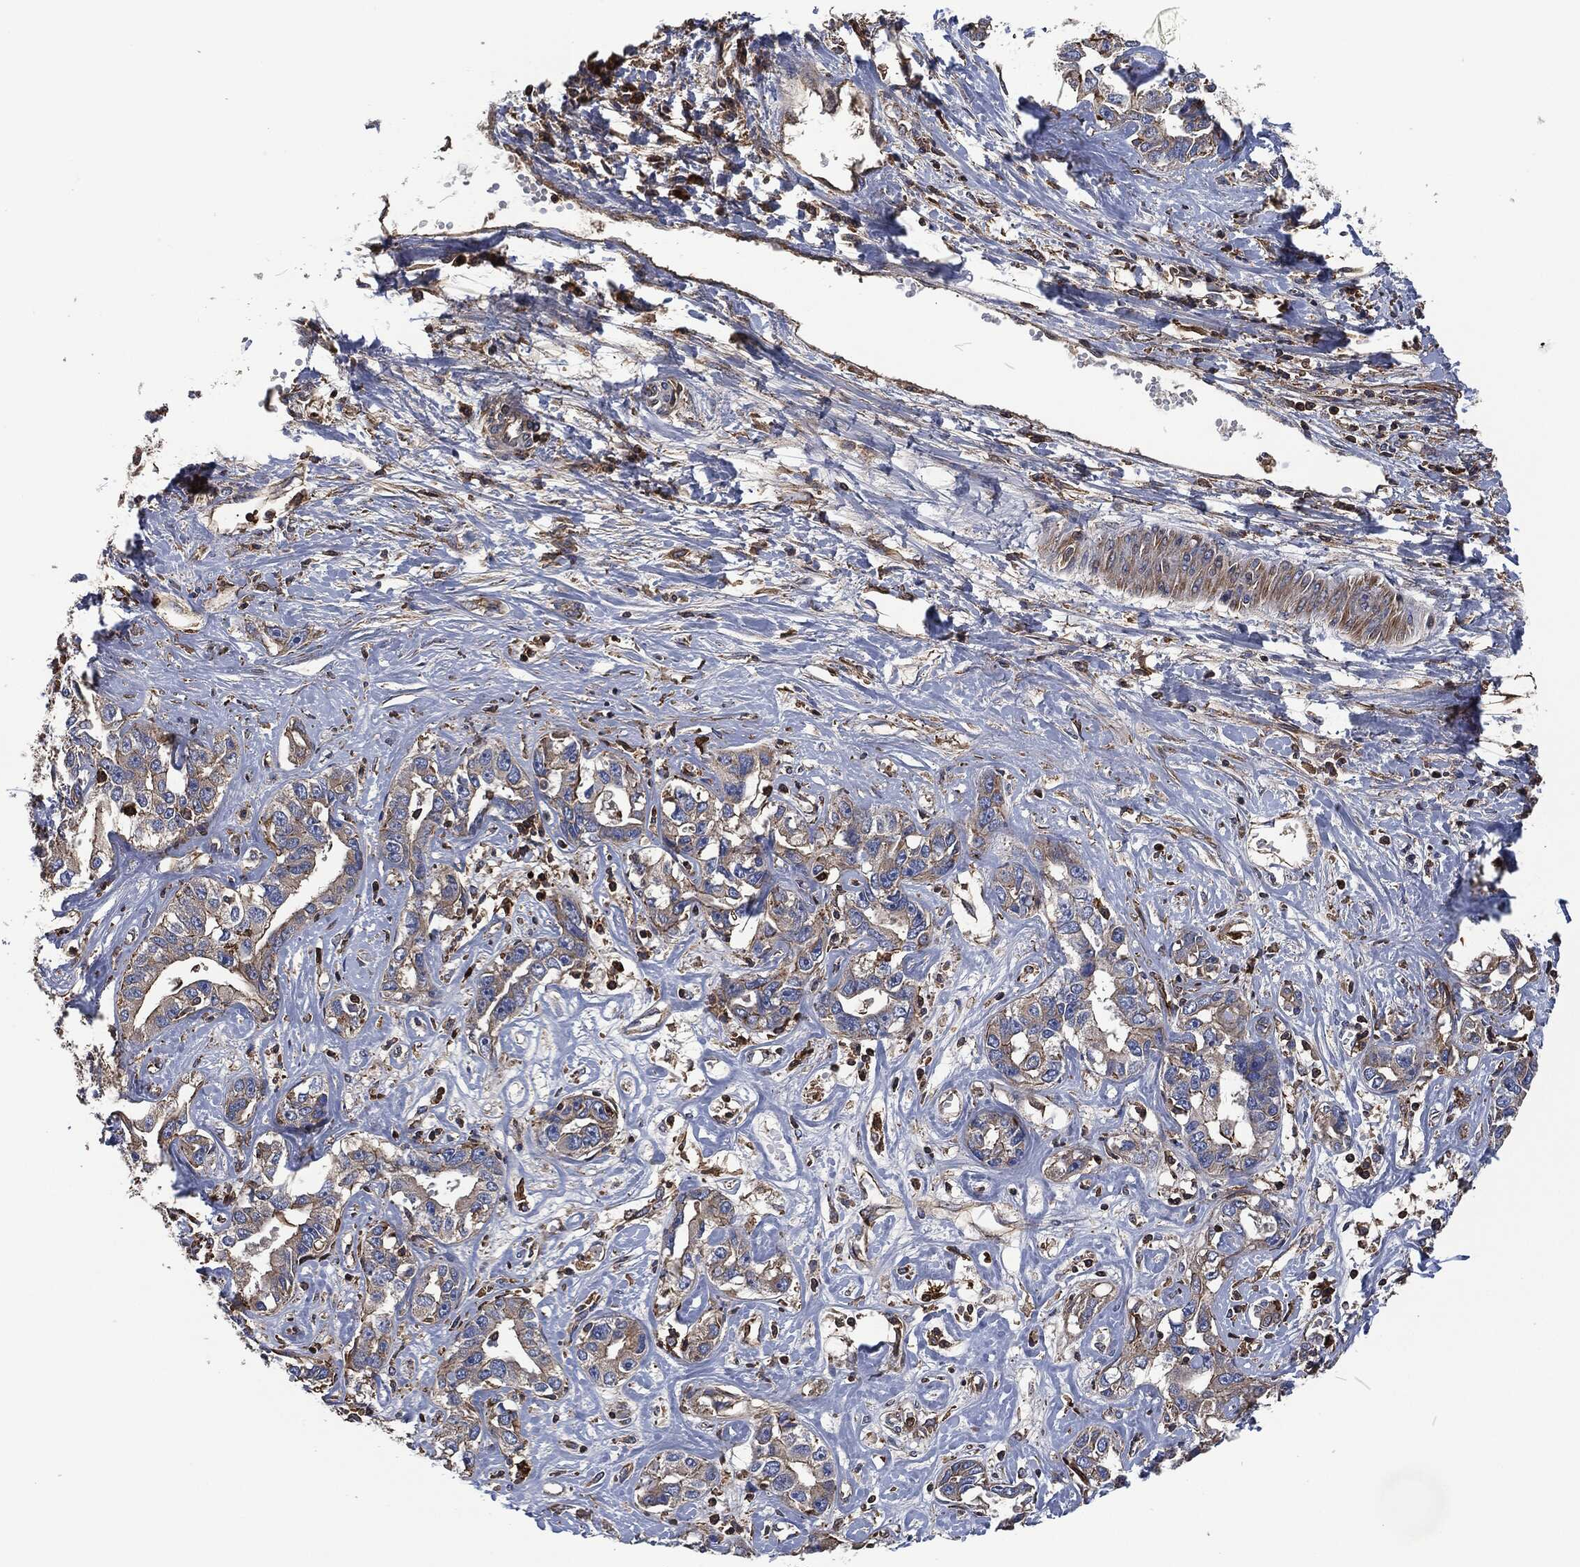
{"staining": {"intensity": "strong", "quantity": "<25%", "location": "cytoplasmic/membranous"}, "tissue": "liver cancer", "cell_type": "Tumor cells", "image_type": "cancer", "snomed": [{"axis": "morphology", "description": "Cholangiocarcinoma"}, {"axis": "topography", "description": "Liver"}], "caption": "Human liver cancer (cholangiocarcinoma) stained with a protein marker reveals strong staining in tumor cells.", "gene": "LGALS9", "patient": {"sex": "male", "age": 59}}